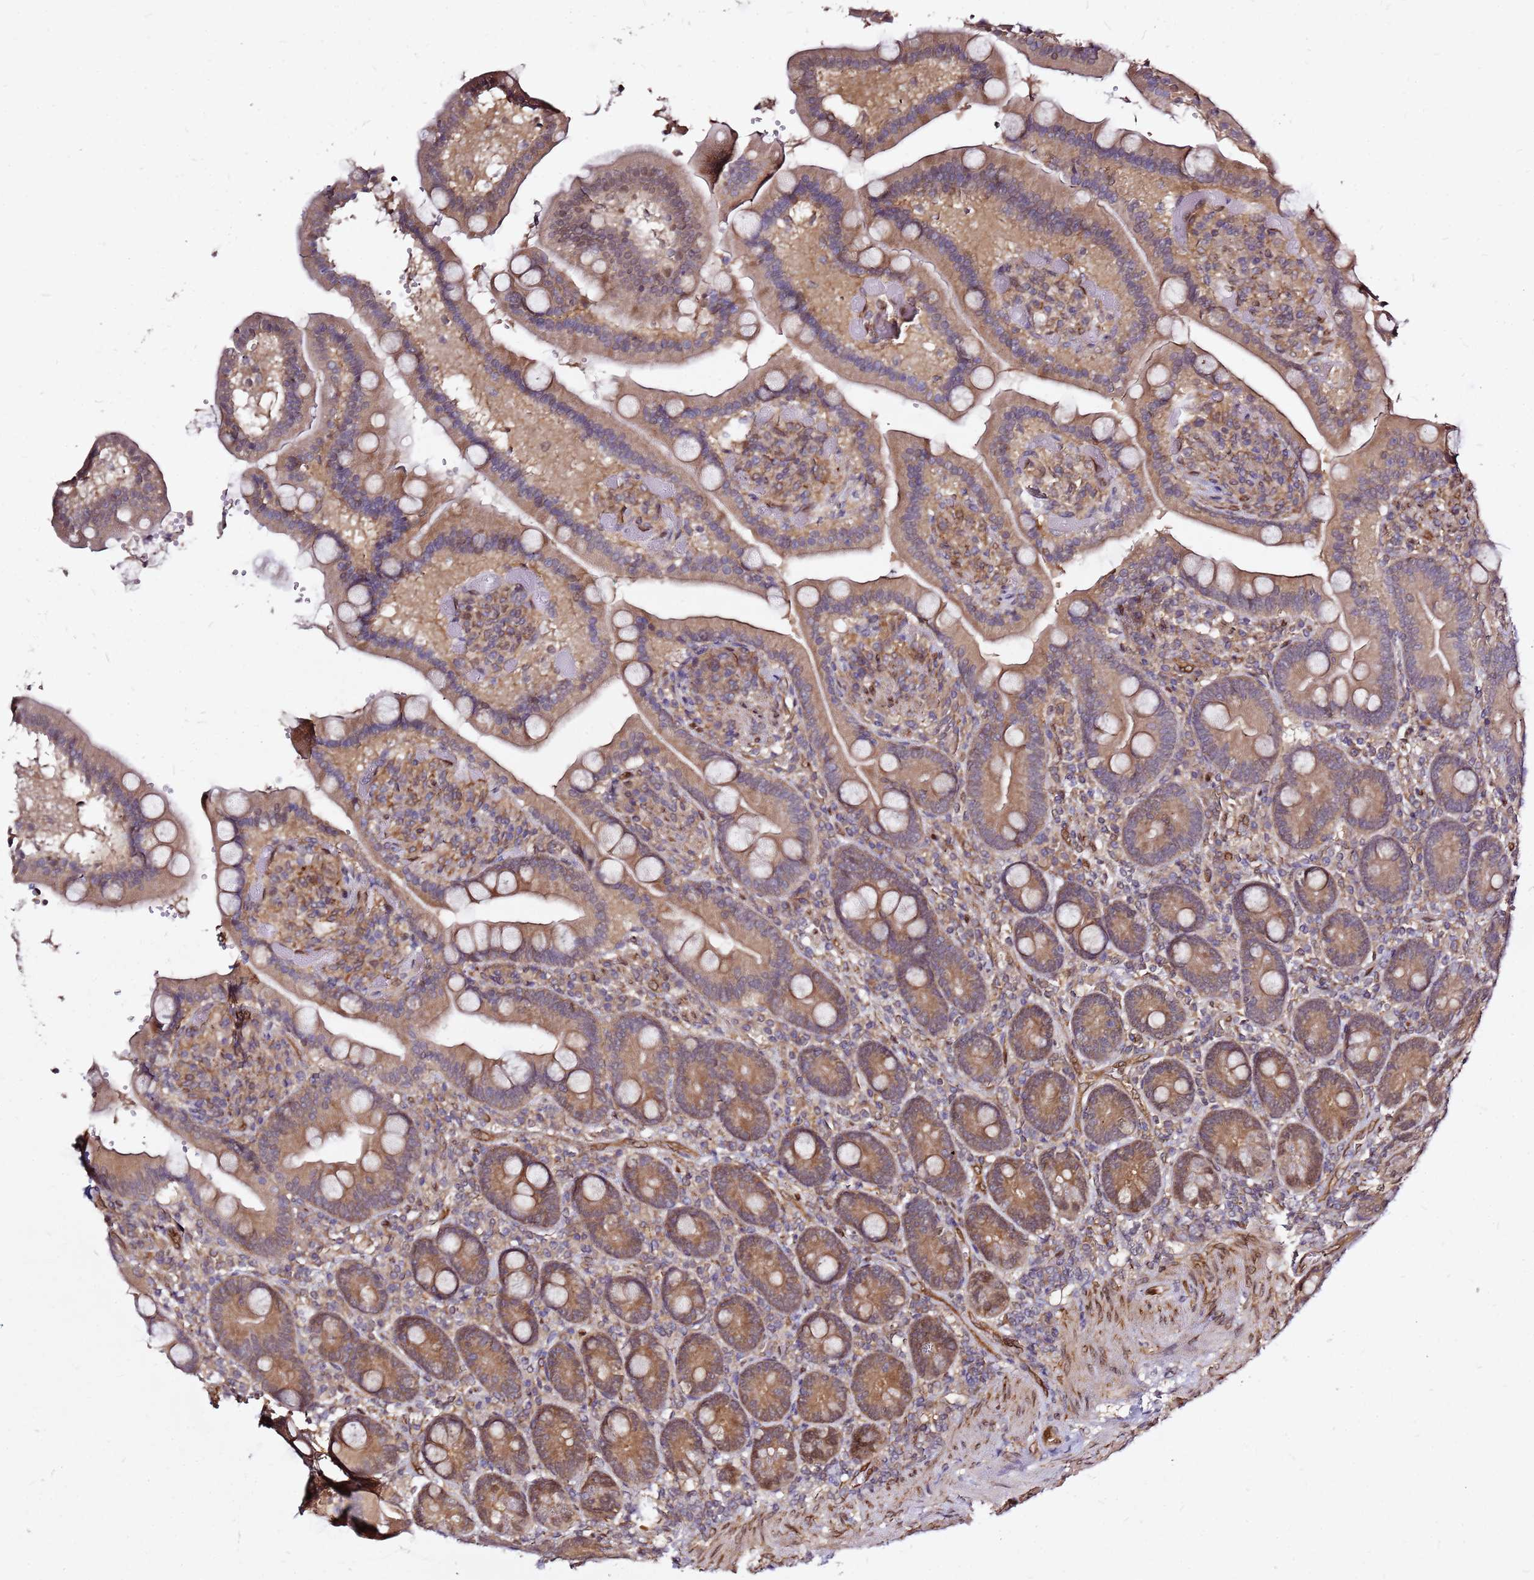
{"staining": {"intensity": "moderate", "quantity": ">75%", "location": "cytoplasmic/membranous"}, "tissue": "duodenum", "cell_type": "Glandular cells", "image_type": "normal", "snomed": [{"axis": "morphology", "description": "Normal tissue, NOS"}, {"axis": "topography", "description": "Duodenum"}], "caption": "Duodenum stained with immunohistochemistry demonstrates moderate cytoplasmic/membranous staining in approximately >75% of glandular cells.", "gene": "NUDT14", "patient": {"sex": "female", "age": 62}}